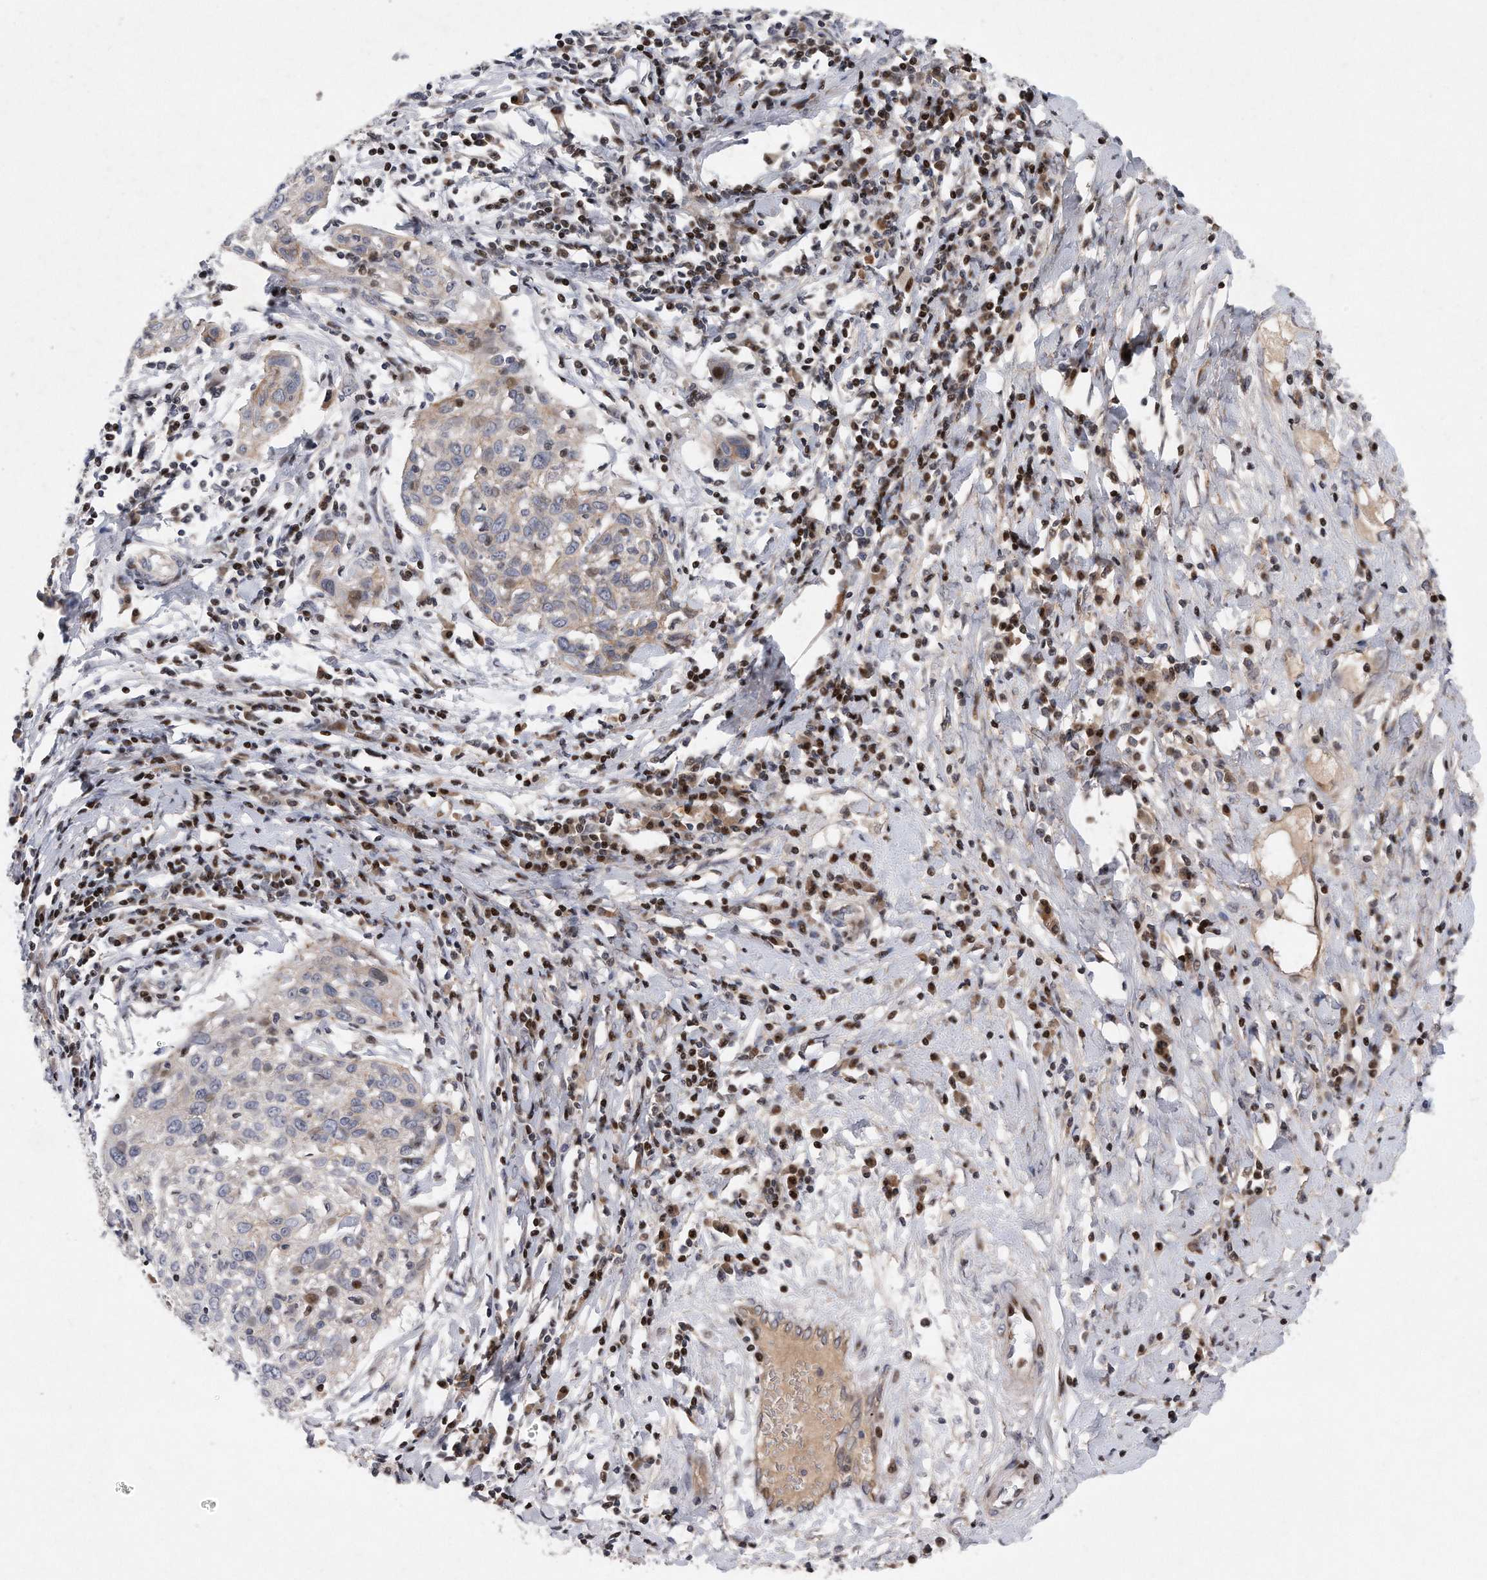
{"staining": {"intensity": "negative", "quantity": "none", "location": "none"}, "tissue": "cervical cancer", "cell_type": "Tumor cells", "image_type": "cancer", "snomed": [{"axis": "morphology", "description": "Squamous cell carcinoma, NOS"}, {"axis": "topography", "description": "Cervix"}], "caption": "A high-resolution image shows immunohistochemistry (IHC) staining of cervical cancer, which shows no significant positivity in tumor cells. (DAB immunohistochemistry, high magnification).", "gene": "CDH12", "patient": {"sex": "female", "age": 51}}